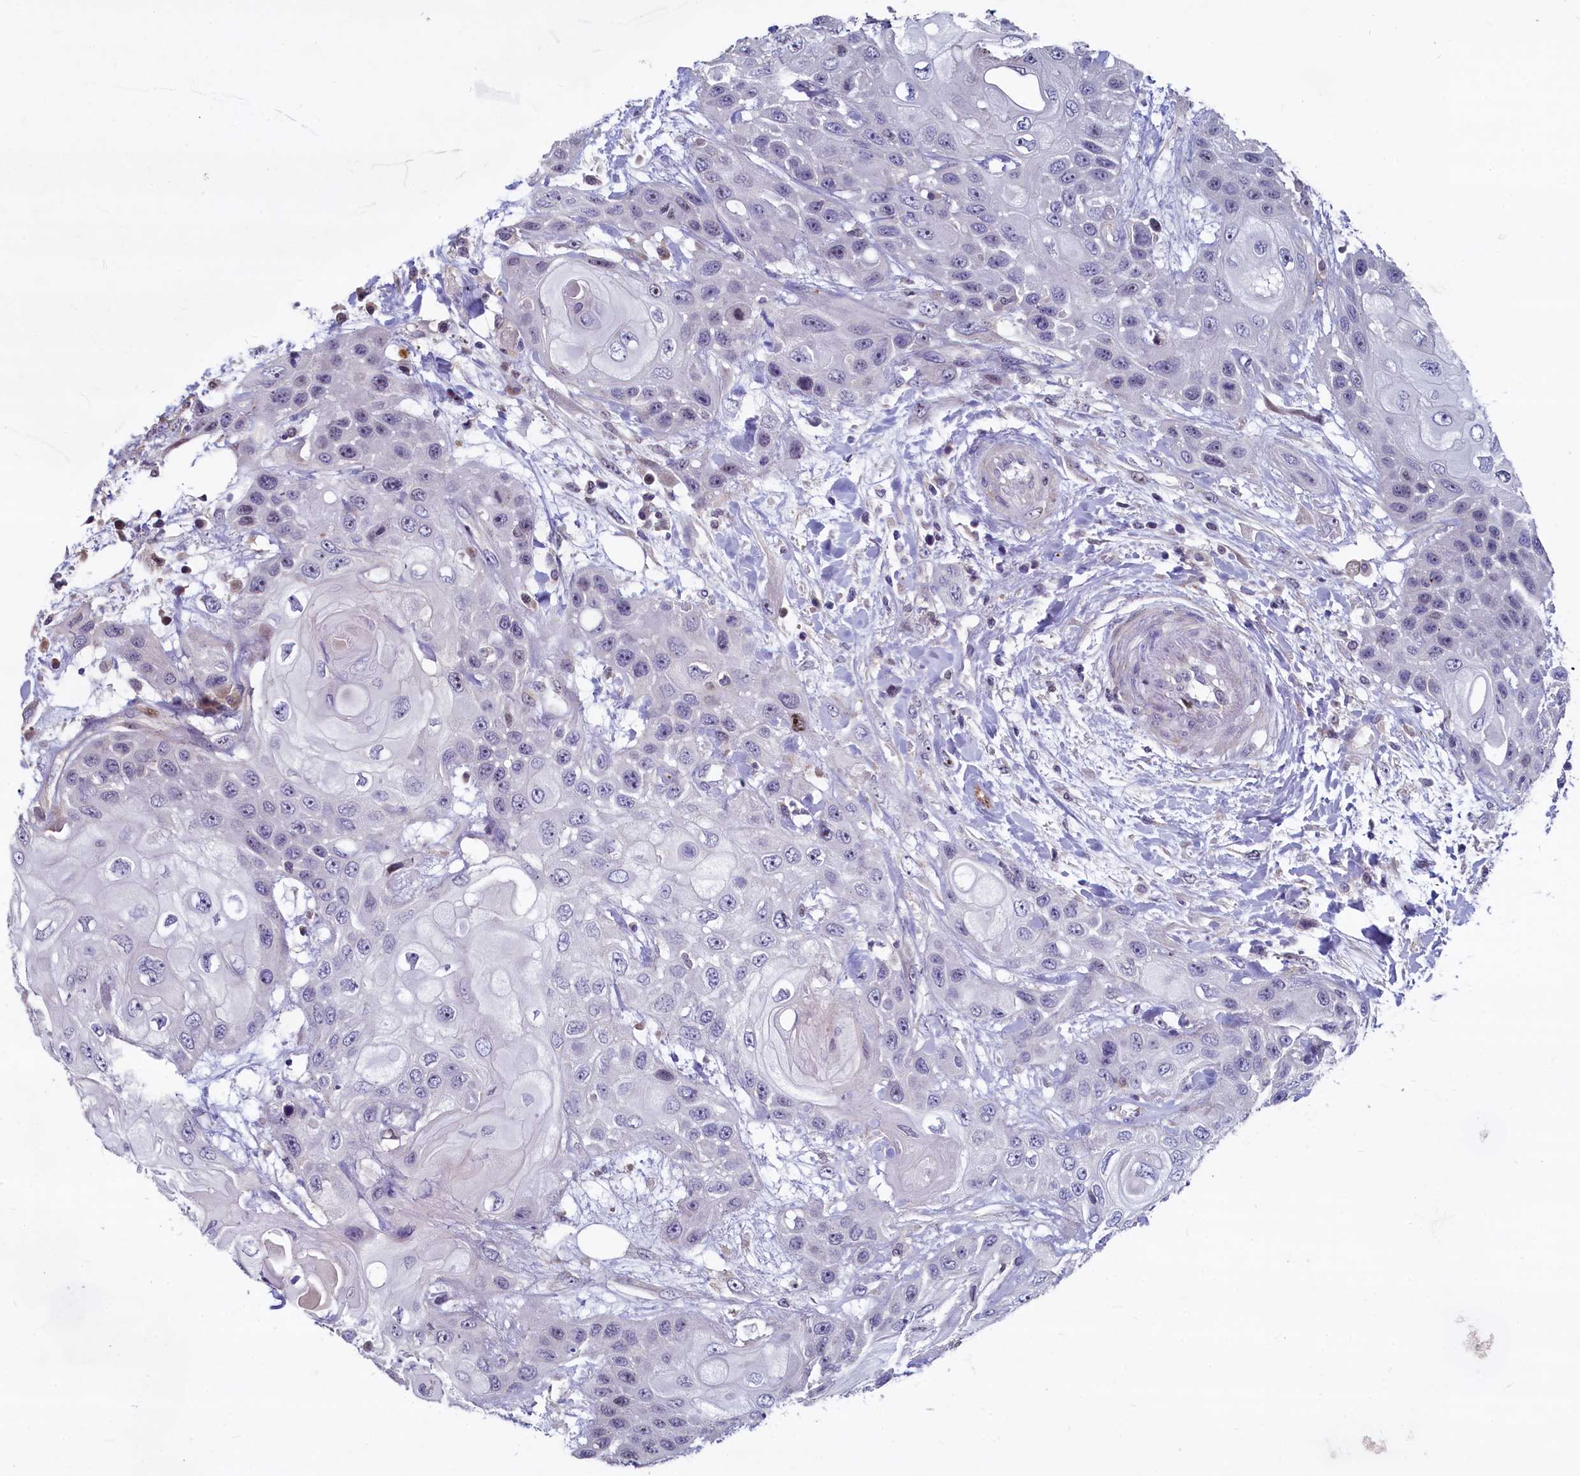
{"staining": {"intensity": "negative", "quantity": "none", "location": "none"}, "tissue": "head and neck cancer", "cell_type": "Tumor cells", "image_type": "cancer", "snomed": [{"axis": "morphology", "description": "Squamous cell carcinoma, NOS"}, {"axis": "topography", "description": "Head-Neck"}], "caption": "Immunohistochemical staining of squamous cell carcinoma (head and neck) demonstrates no significant staining in tumor cells.", "gene": "ASXL3", "patient": {"sex": "female", "age": 43}}